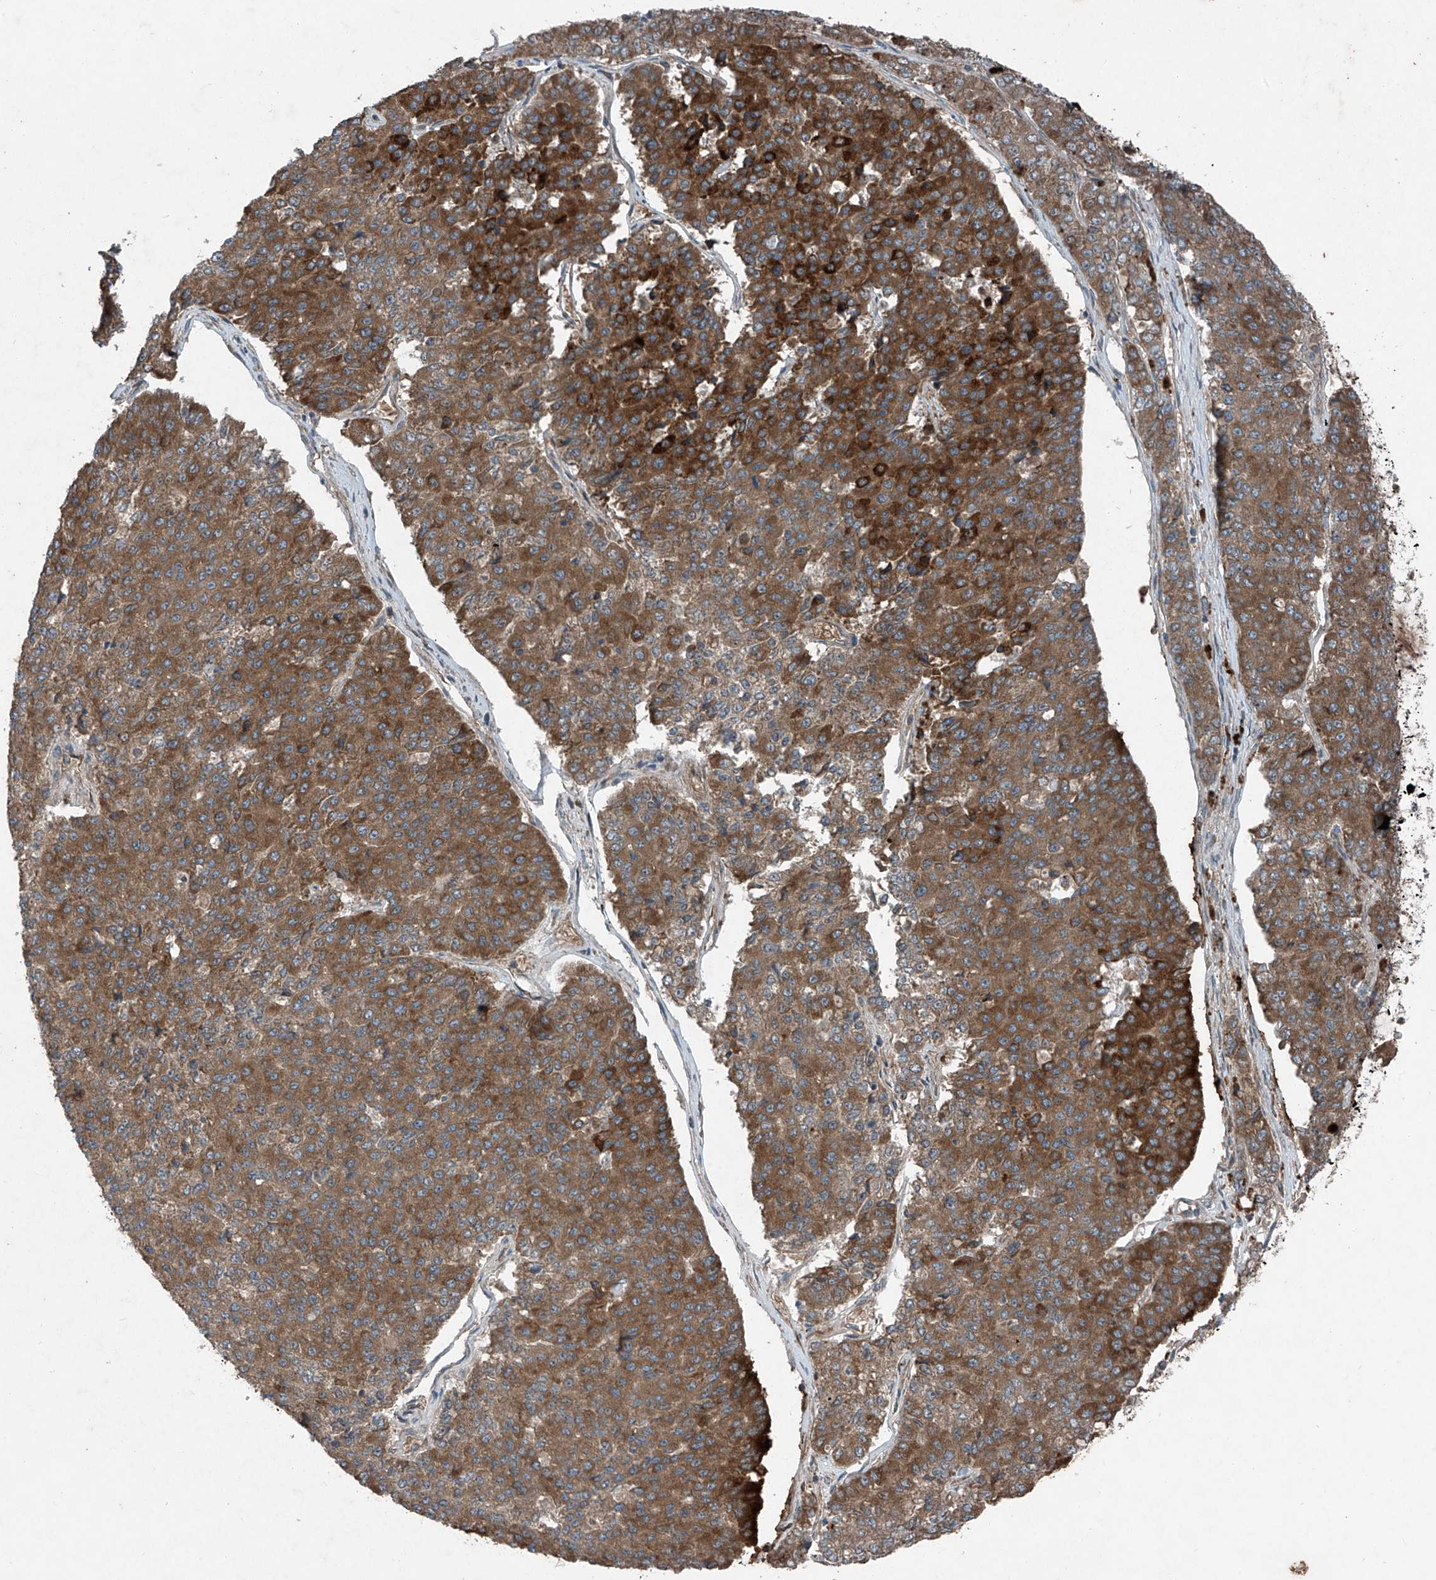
{"staining": {"intensity": "moderate", "quantity": ">75%", "location": "cytoplasmic/membranous"}, "tissue": "pancreatic cancer", "cell_type": "Tumor cells", "image_type": "cancer", "snomed": [{"axis": "morphology", "description": "Adenocarcinoma, NOS"}, {"axis": "topography", "description": "Pancreas"}], "caption": "Human pancreatic adenocarcinoma stained with a brown dye exhibits moderate cytoplasmic/membranous positive staining in about >75% of tumor cells.", "gene": "FOXRED2", "patient": {"sex": "male", "age": 50}}